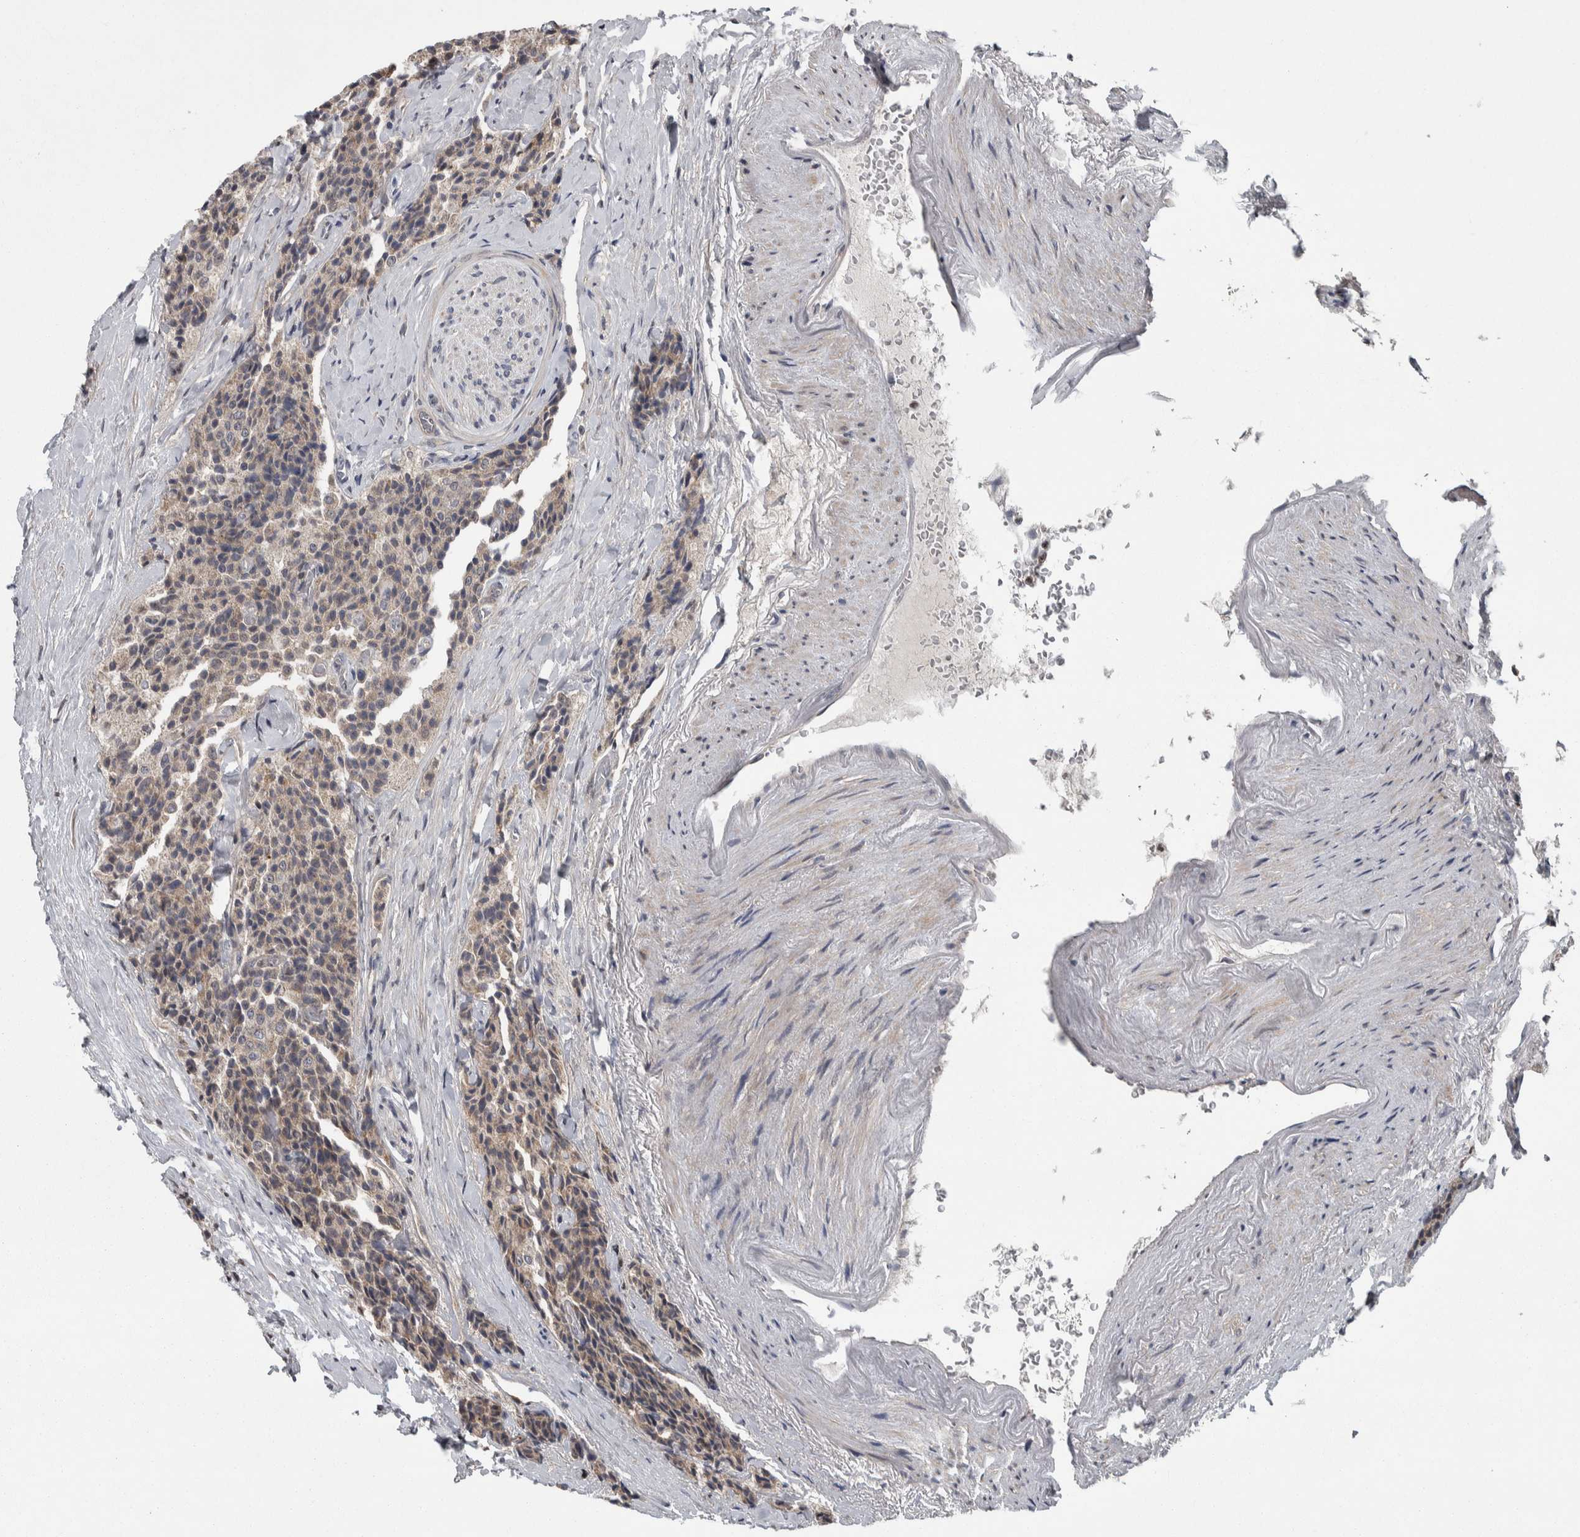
{"staining": {"intensity": "weak", "quantity": ">75%", "location": "cytoplasmic/membranous"}, "tissue": "carcinoid", "cell_type": "Tumor cells", "image_type": "cancer", "snomed": [{"axis": "morphology", "description": "Carcinoid, malignant, NOS"}, {"axis": "topography", "description": "Colon"}], "caption": "Human malignant carcinoid stained with a brown dye reveals weak cytoplasmic/membranous positive staining in approximately >75% of tumor cells.", "gene": "CWC27", "patient": {"sex": "female", "age": 61}}